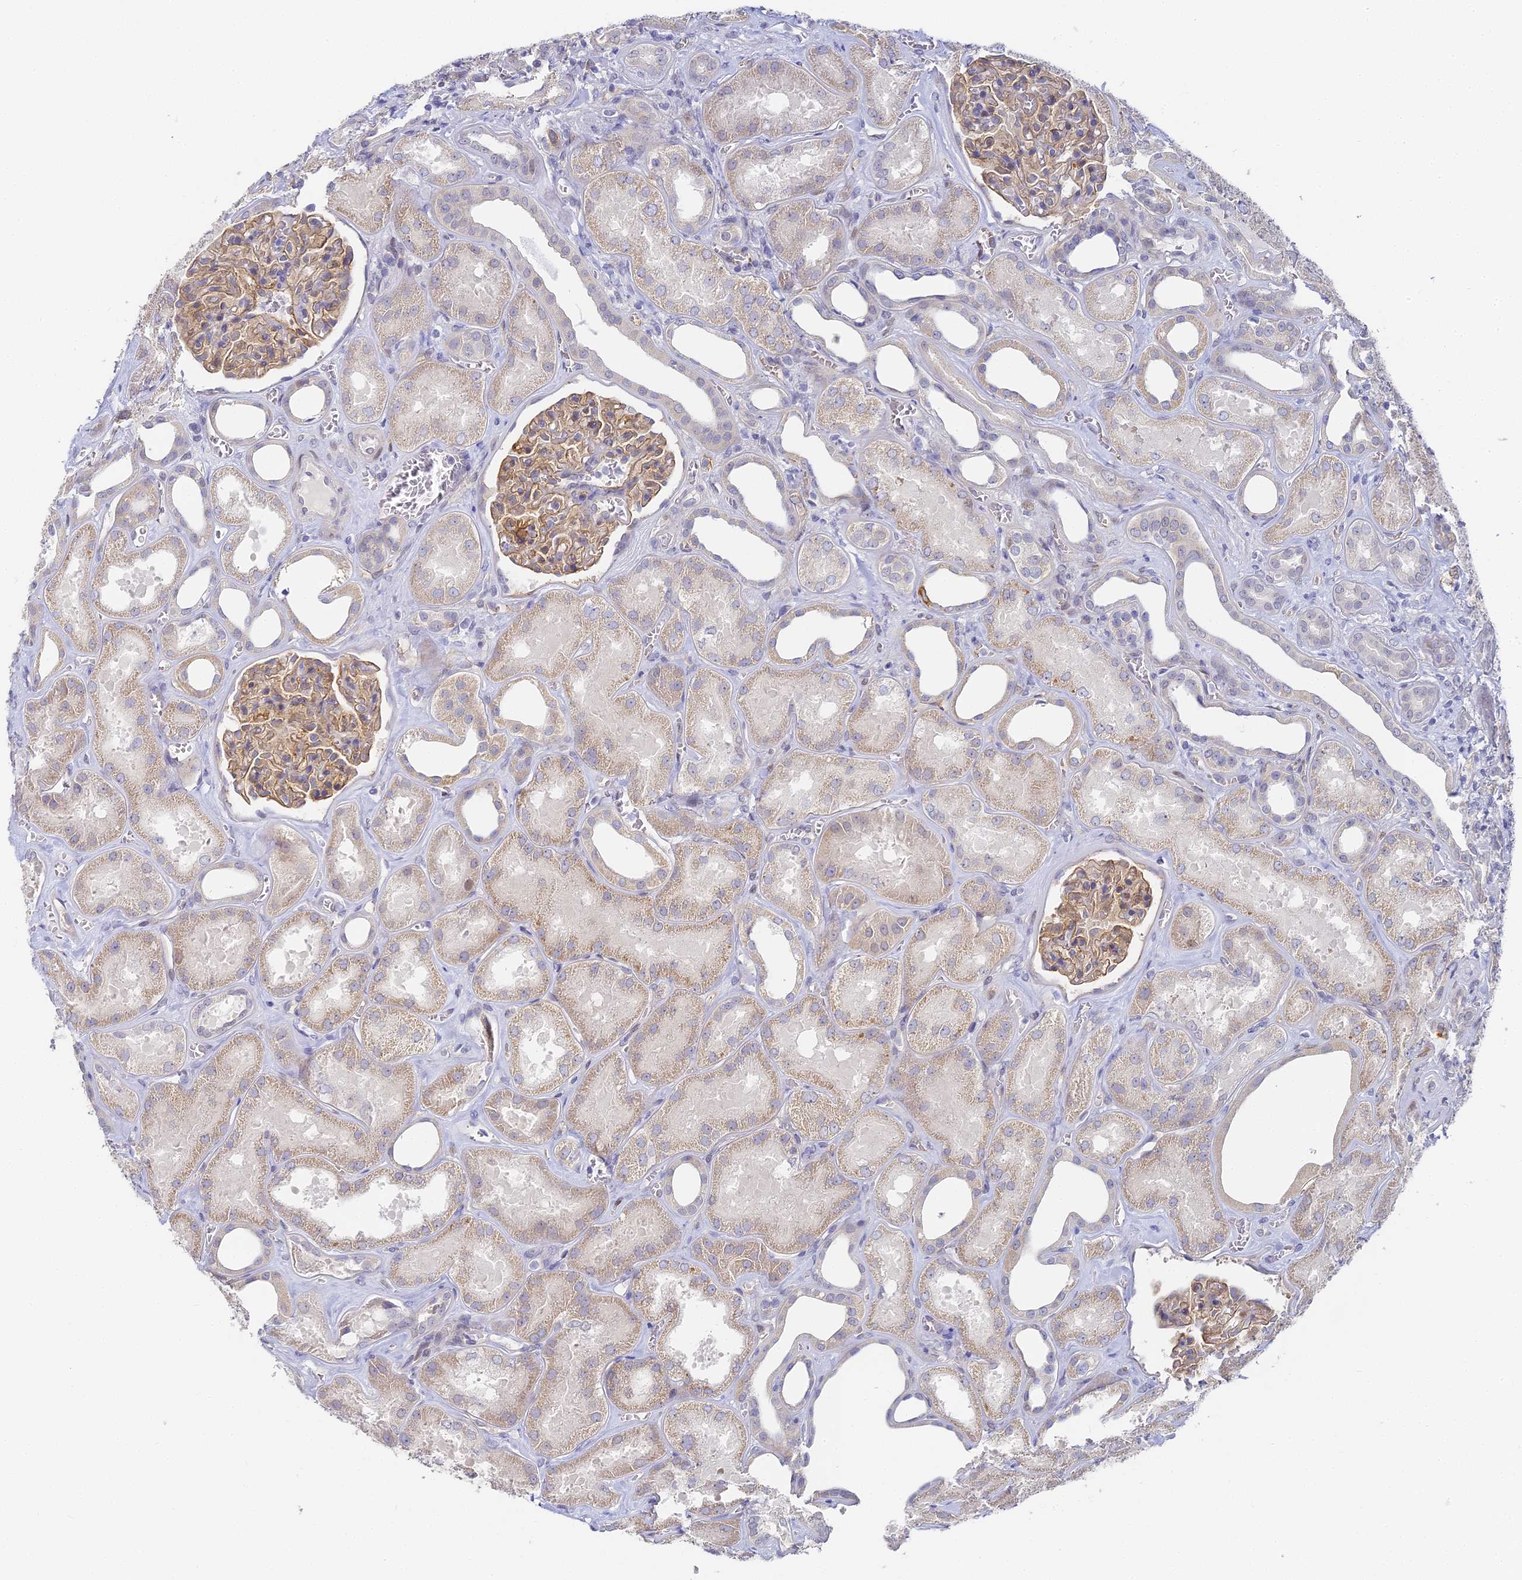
{"staining": {"intensity": "weak", "quantity": "25%-75%", "location": "cytoplasmic/membranous"}, "tissue": "kidney", "cell_type": "Cells in glomeruli", "image_type": "normal", "snomed": [{"axis": "morphology", "description": "Normal tissue, NOS"}, {"axis": "morphology", "description": "Adenocarcinoma, NOS"}, {"axis": "topography", "description": "Kidney"}], "caption": "IHC (DAB) staining of unremarkable human kidney displays weak cytoplasmic/membranous protein expression in approximately 25%-75% of cells in glomeruli.", "gene": "GJA1", "patient": {"sex": "female", "age": 68}}